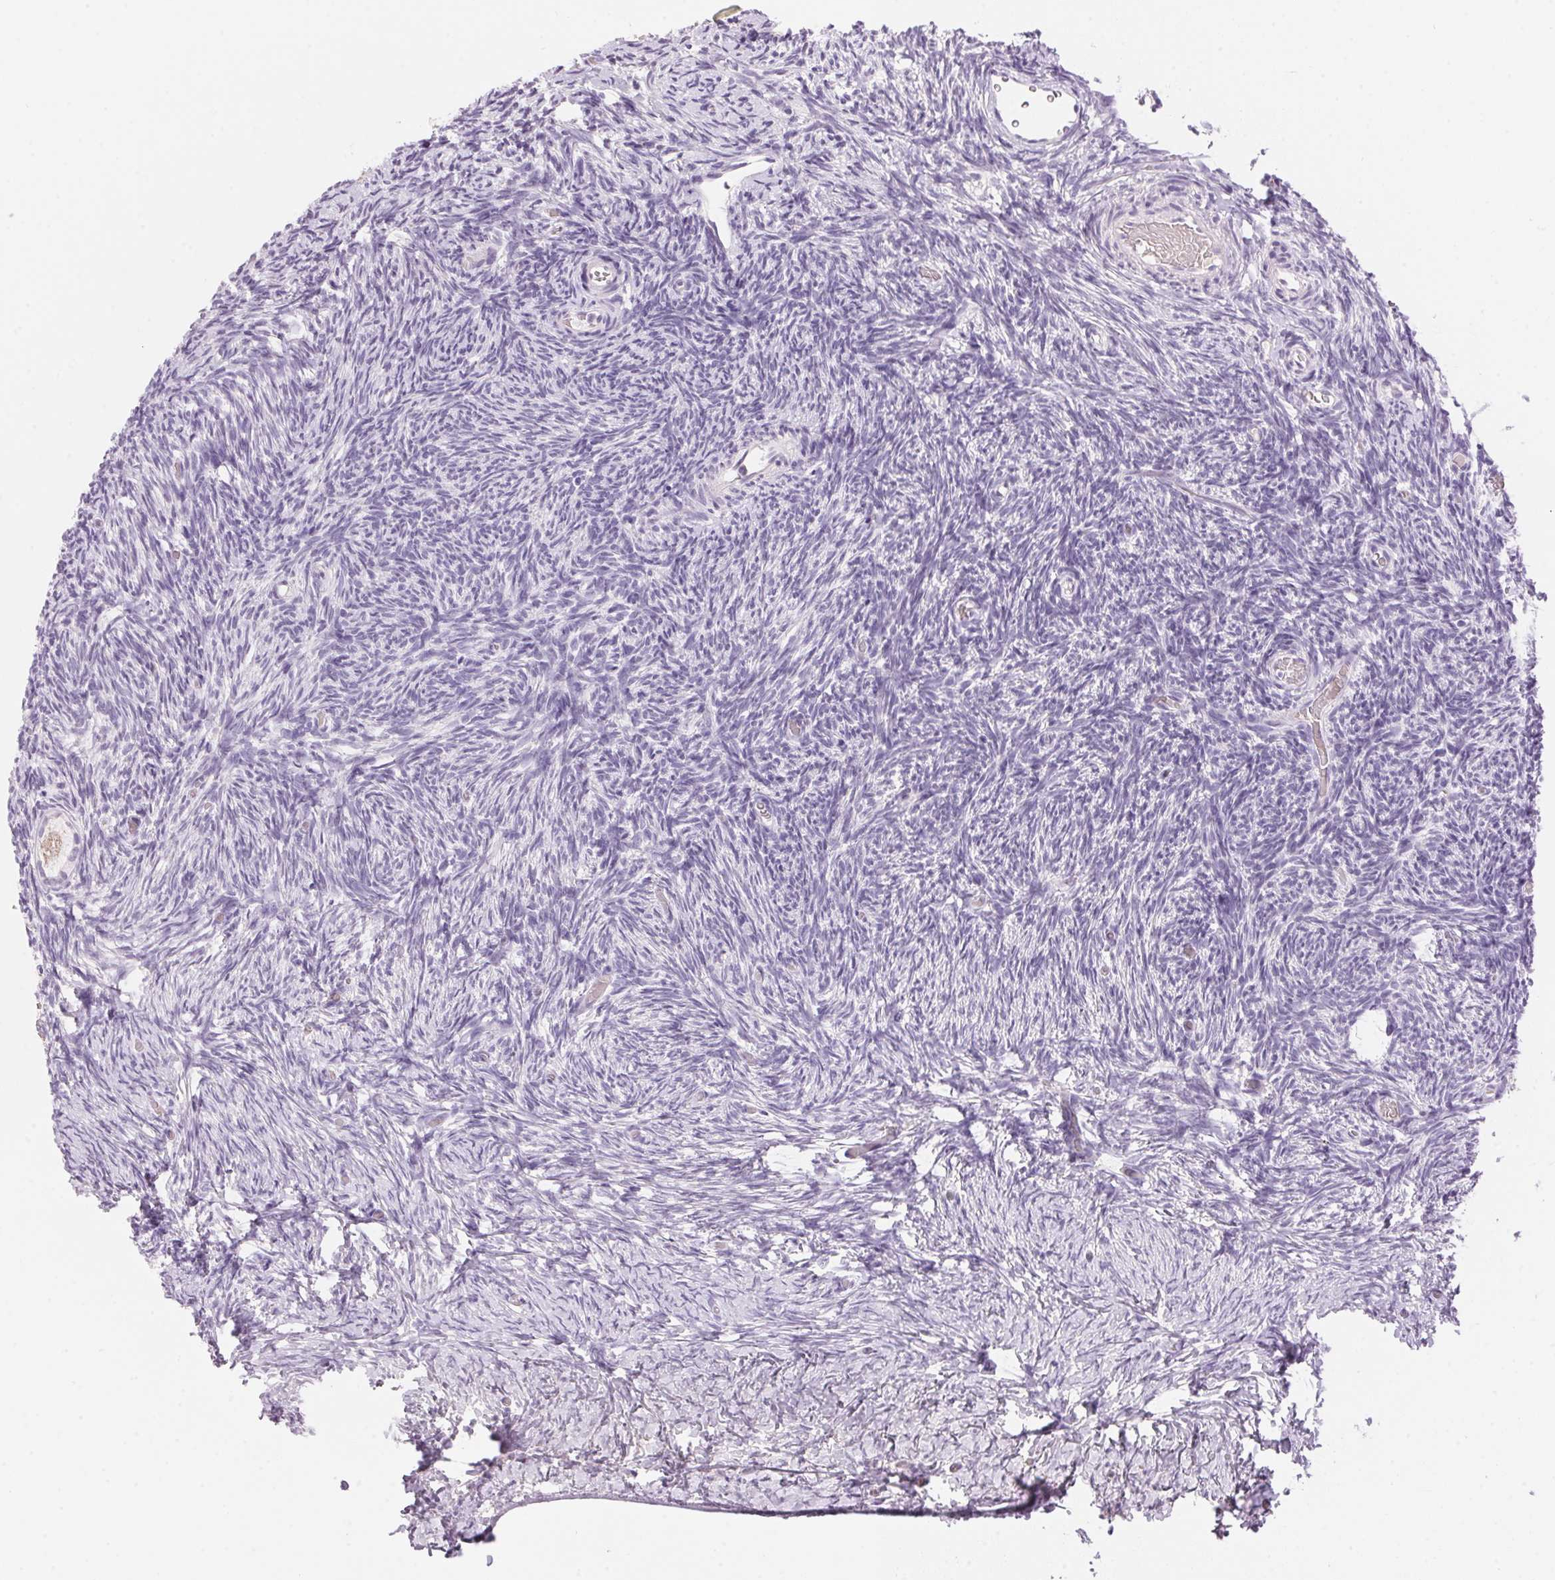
{"staining": {"intensity": "negative", "quantity": "none", "location": "none"}, "tissue": "ovary", "cell_type": "Follicle cells", "image_type": "normal", "snomed": [{"axis": "morphology", "description": "Normal tissue, NOS"}, {"axis": "topography", "description": "Ovary"}], "caption": "This is an IHC histopathology image of benign ovary. There is no staining in follicle cells.", "gene": "HSD17B2", "patient": {"sex": "female", "age": 39}}